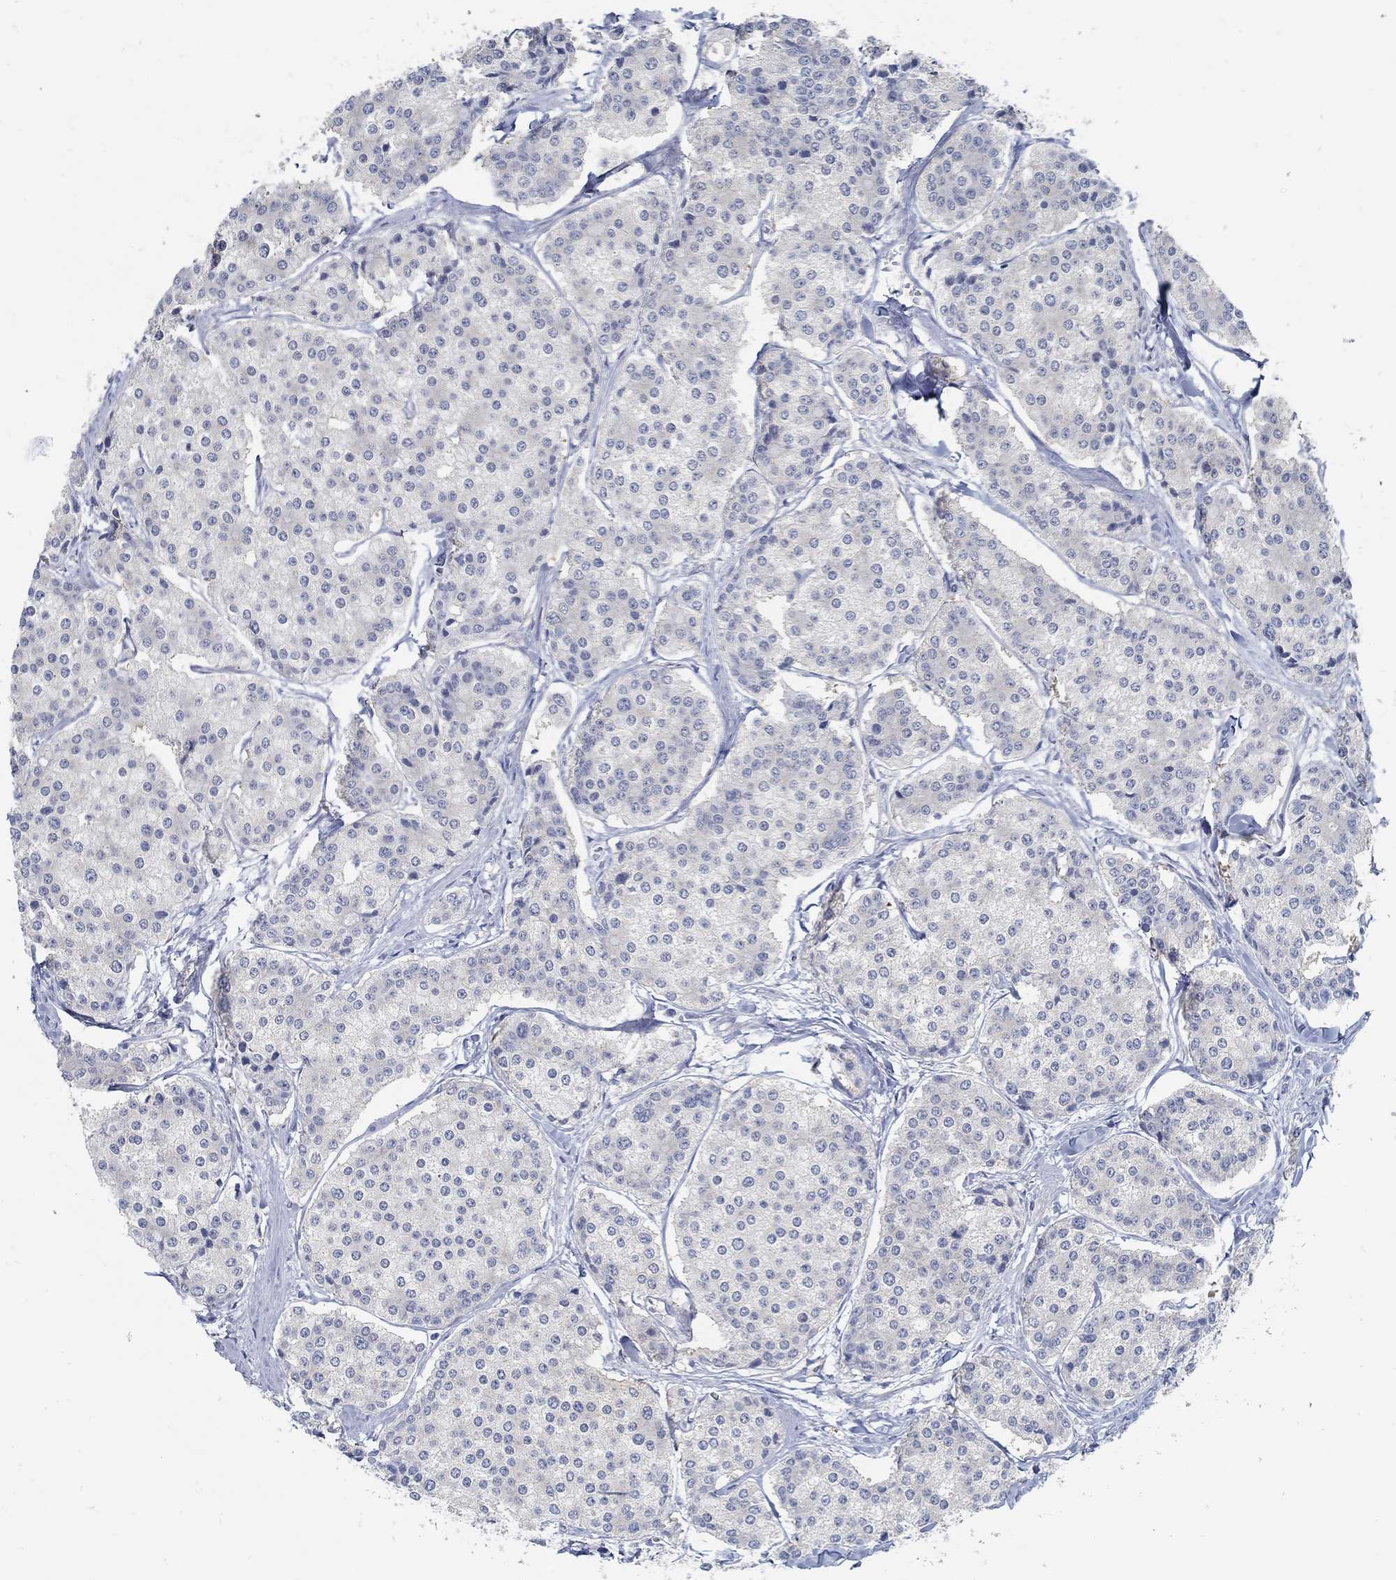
{"staining": {"intensity": "negative", "quantity": "none", "location": "none"}, "tissue": "carcinoid", "cell_type": "Tumor cells", "image_type": "cancer", "snomed": [{"axis": "morphology", "description": "Carcinoid, malignant, NOS"}, {"axis": "topography", "description": "Small intestine"}], "caption": "Carcinoid was stained to show a protein in brown. There is no significant expression in tumor cells.", "gene": "PCDH11X", "patient": {"sex": "female", "age": 65}}